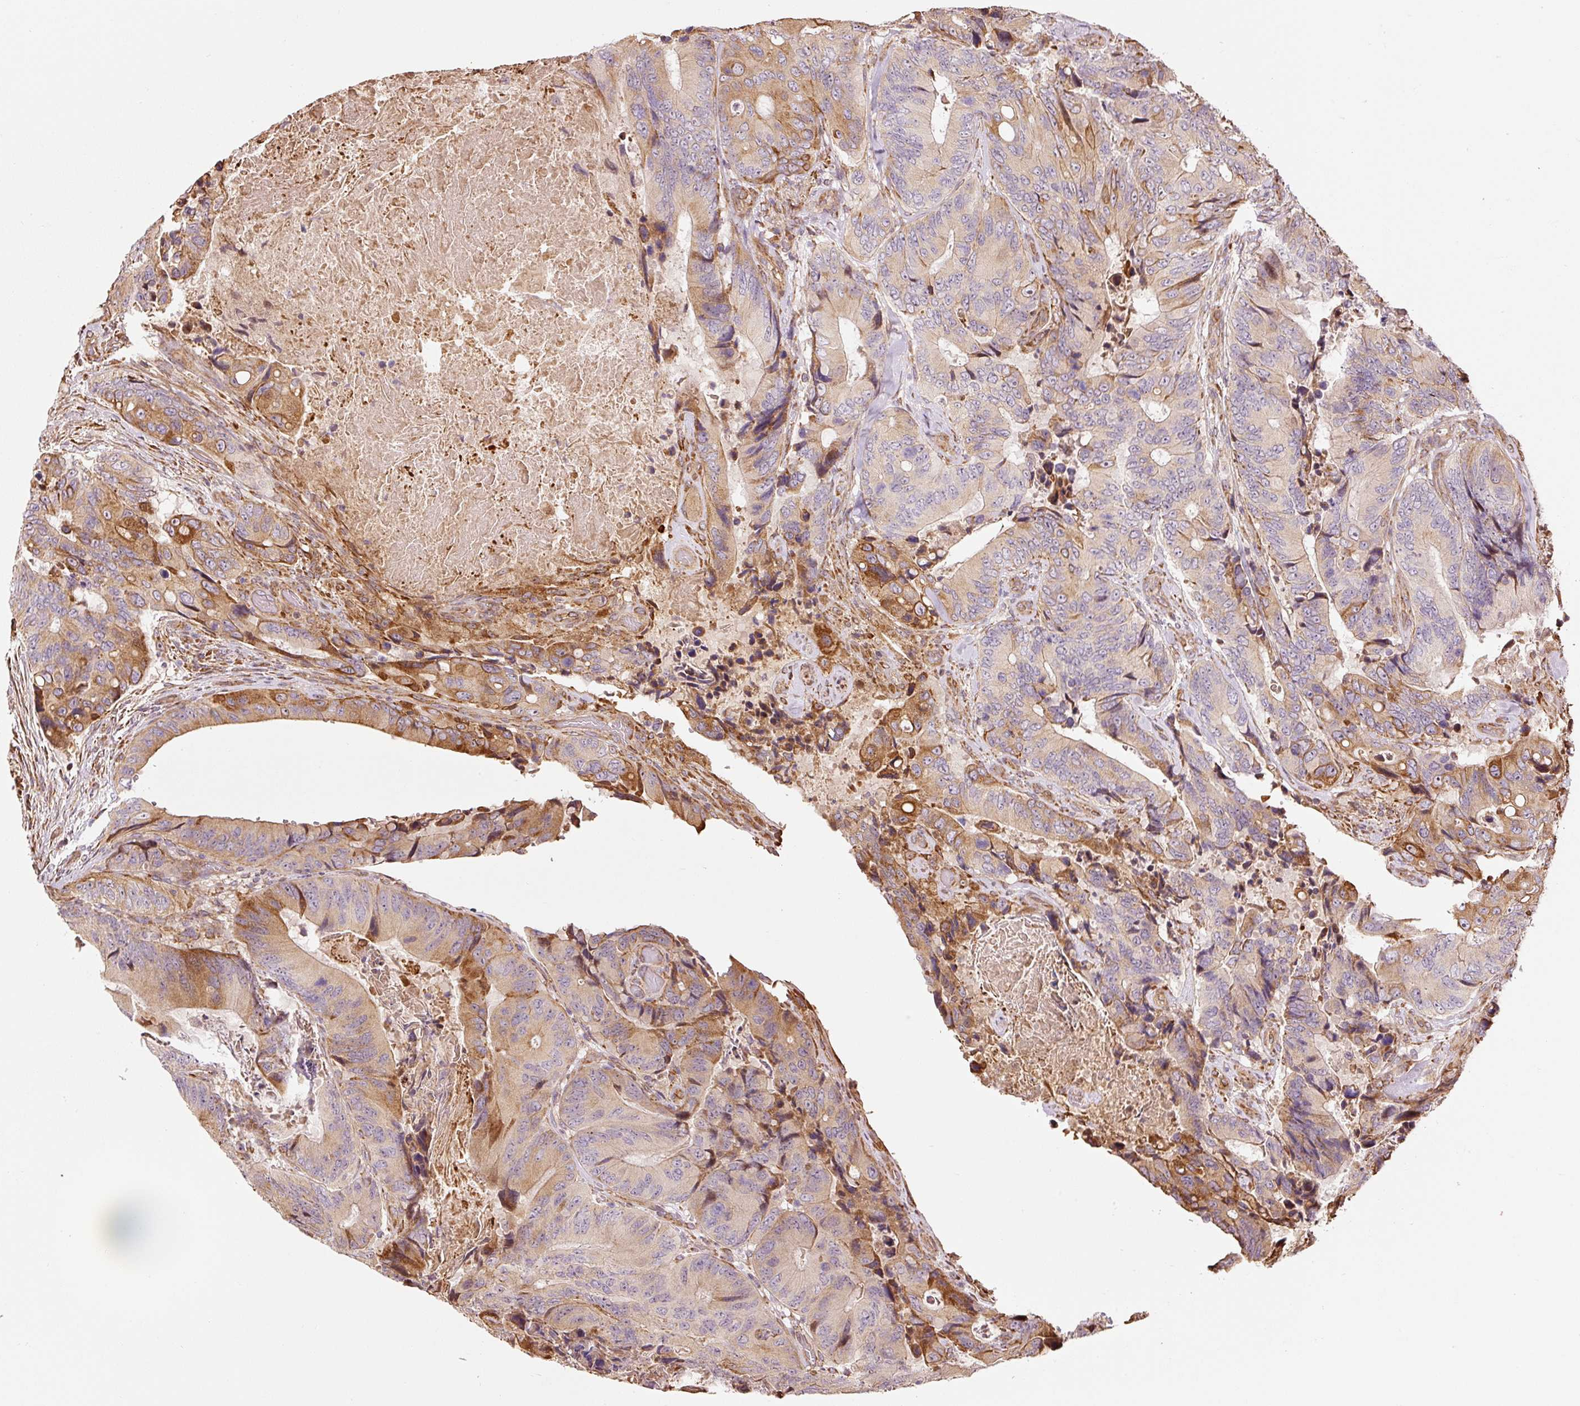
{"staining": {"intensity": "moderate", "quantity": "25%-75%", "location": "cytoplasmic/membranous"}, "tissue": "colorectal cancer", "cell_type": "Tumor cells", "image_type": "cancer", "snomed": [{"axis": "morphology", "description": "Adenocarcinoma, NOS"}, {"axis": "topography", "description": "Colon"}], "caption": "This histopathology image exhibits IHC staining of human adenocarcinoma (colorectal), with medium moderate cytoplasmic/membranous staining in approximately 25%-75% of tumor cells.", "gene": "ETF1", "patient": {"sex": "male", "age": 84}}